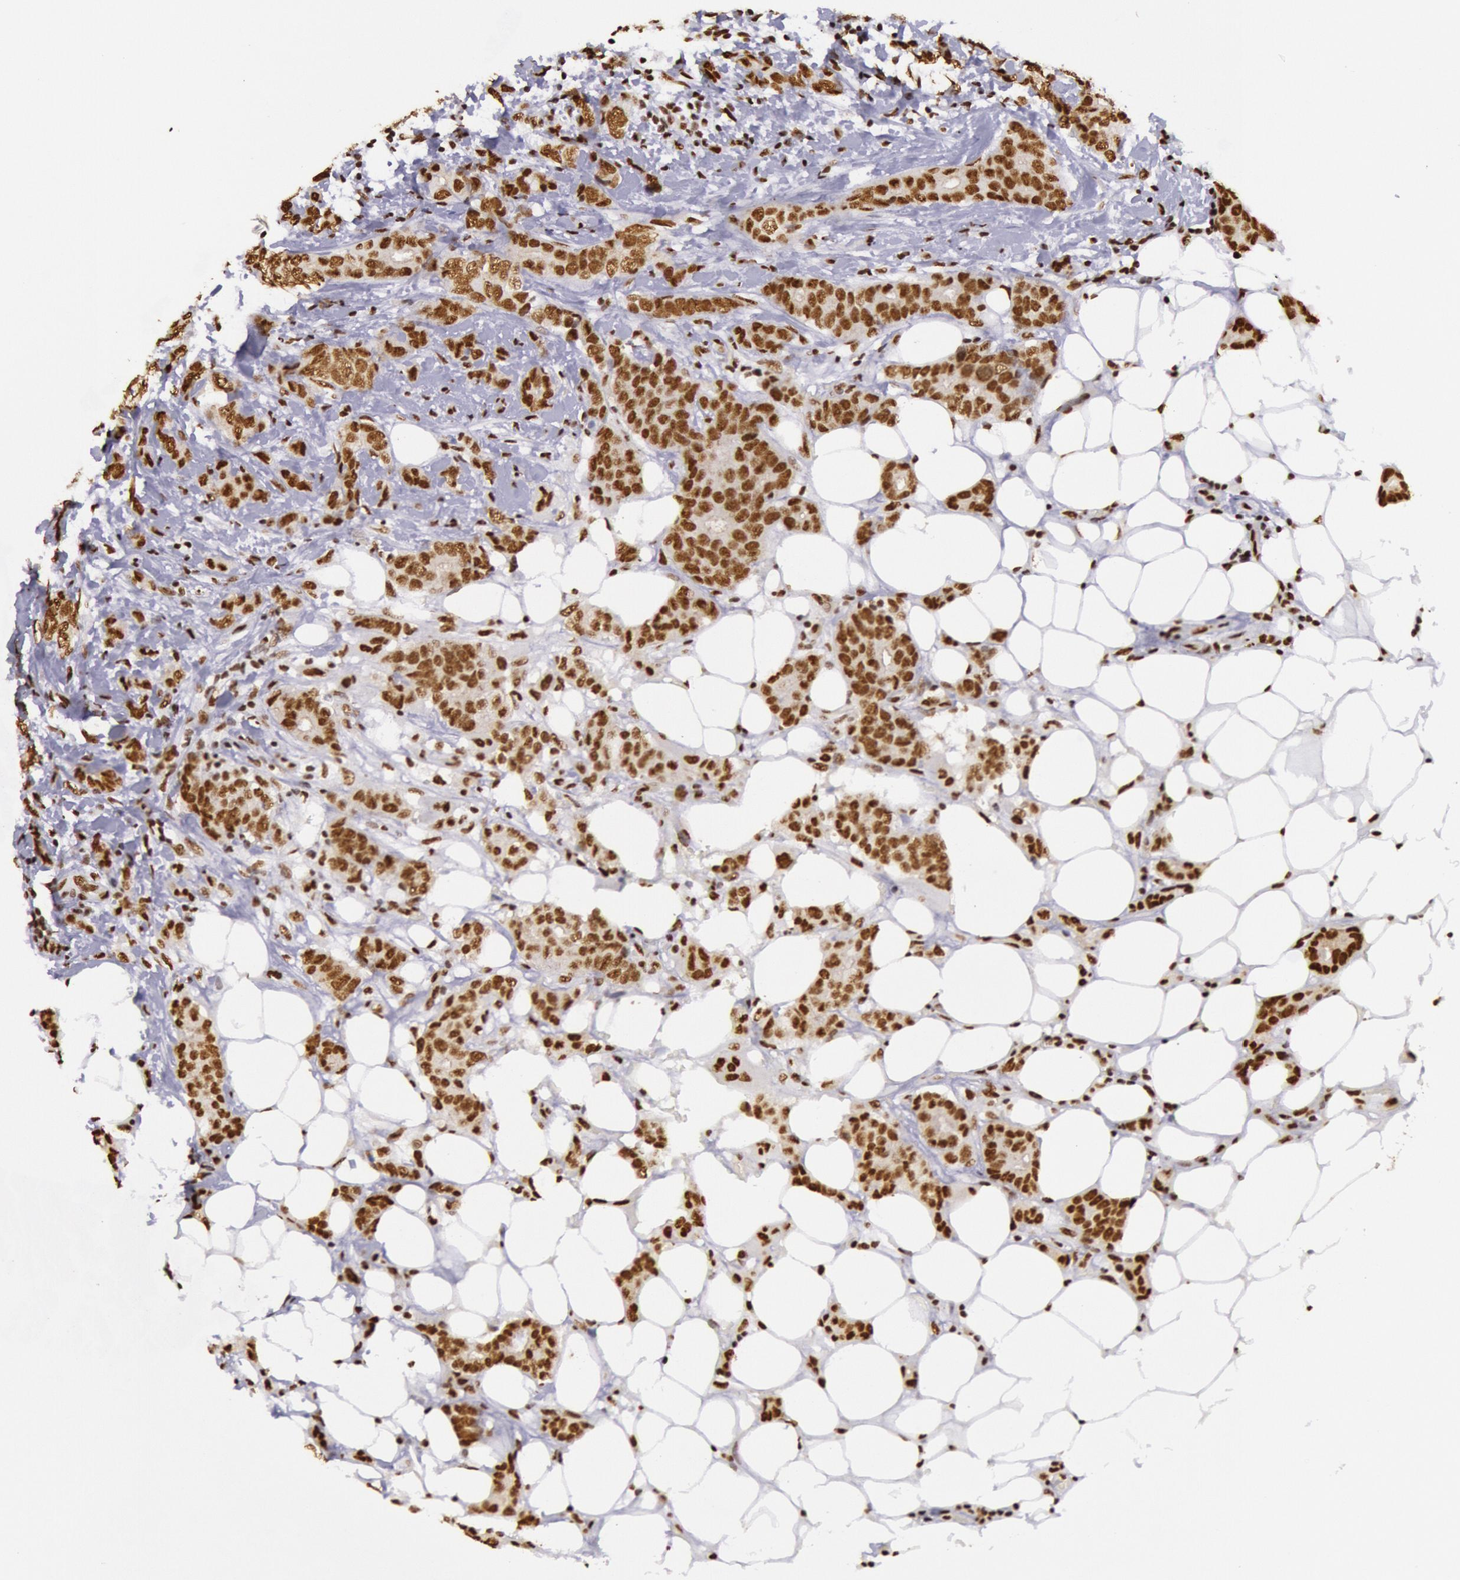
{"staining": {"intensity": "strong", "quantity": ">75%", "location": "nuclear"}, "tissue": "breast cancer", "cell_type": "Tumor cells", "image_type": "cancer", "snomed": [{"axis": "morphology", "description": "Duct carcinoma"}, {"axis": "topography", "description": "Breast"}], "caption": "High-magnification brightfield microscopy of infiltrating ductal carcinoma (breast) stained with DAB (3,3'-diaminobenzidine) (brown) and counterstained with hematoxylin (blue). tumor cells exhibit strong nuclear staining is identified in approximately>75% of cells. (DAB IHC, brown staining for protein, blue staining for nuclei).", "gene": "HNRNPH2", "patient": {"sex": "female", "age": 53}}